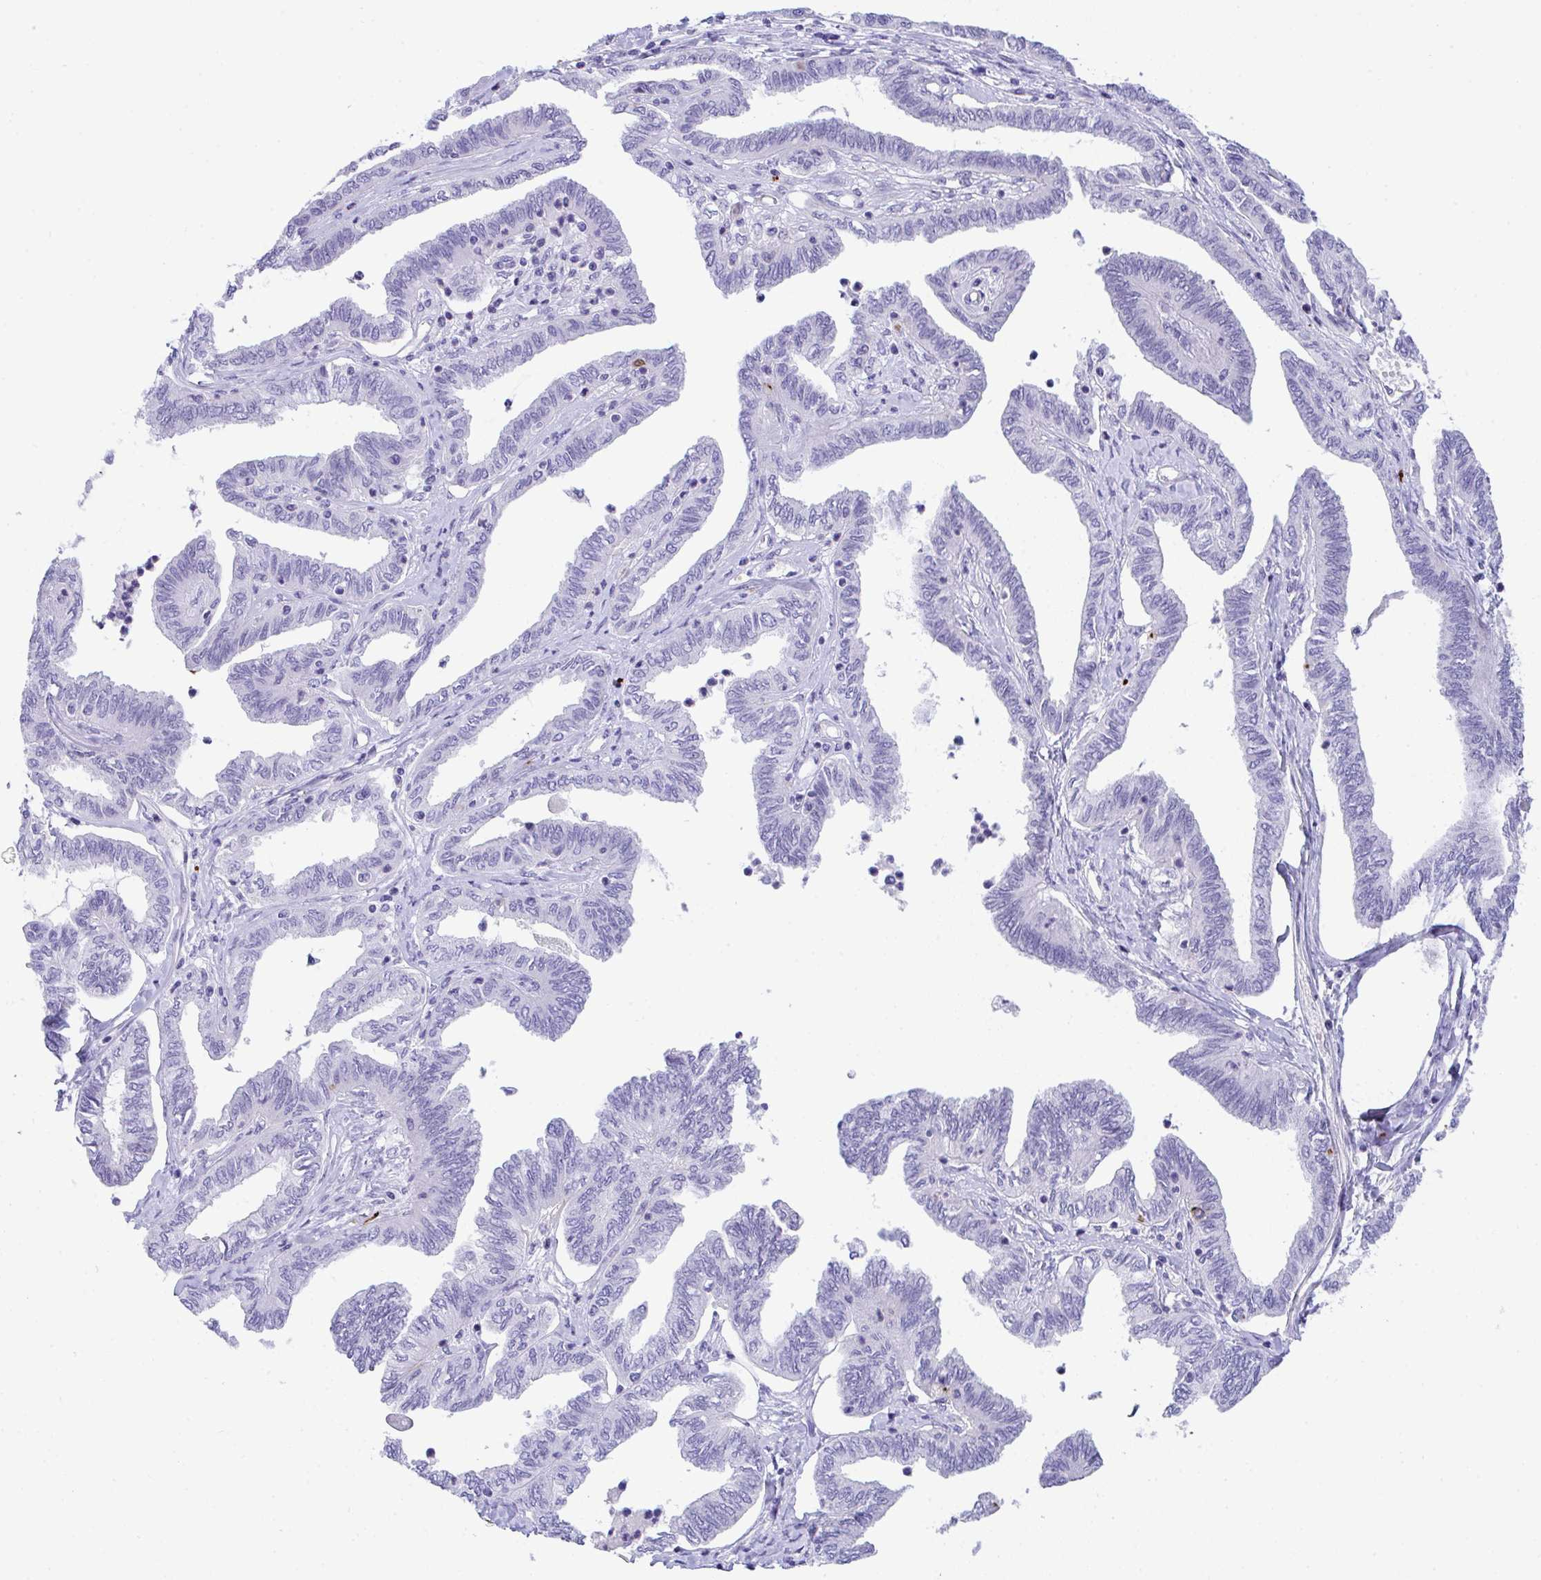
{"staining": {"intensity": "negative", "quantity": "none", "location": "none"}, "tissue": "ovarian cancer", "cell_type": "Tumor cells", "image_type": "cancer", "snomed": [{"axis": "morphology", "description": "Carcinoma, endometroid"}, {"axis": "topography", "description": "Ovary"}], "caption": "Immunohistochemistry (IHC) photomicrograph of neoplastic tissue: human ovarian endometroid carcinoma stained with DAB displays no significant protein positivity in tumor cells.", "gene": "KMT2E", "patient": {"sex": "female", "age": 70}}